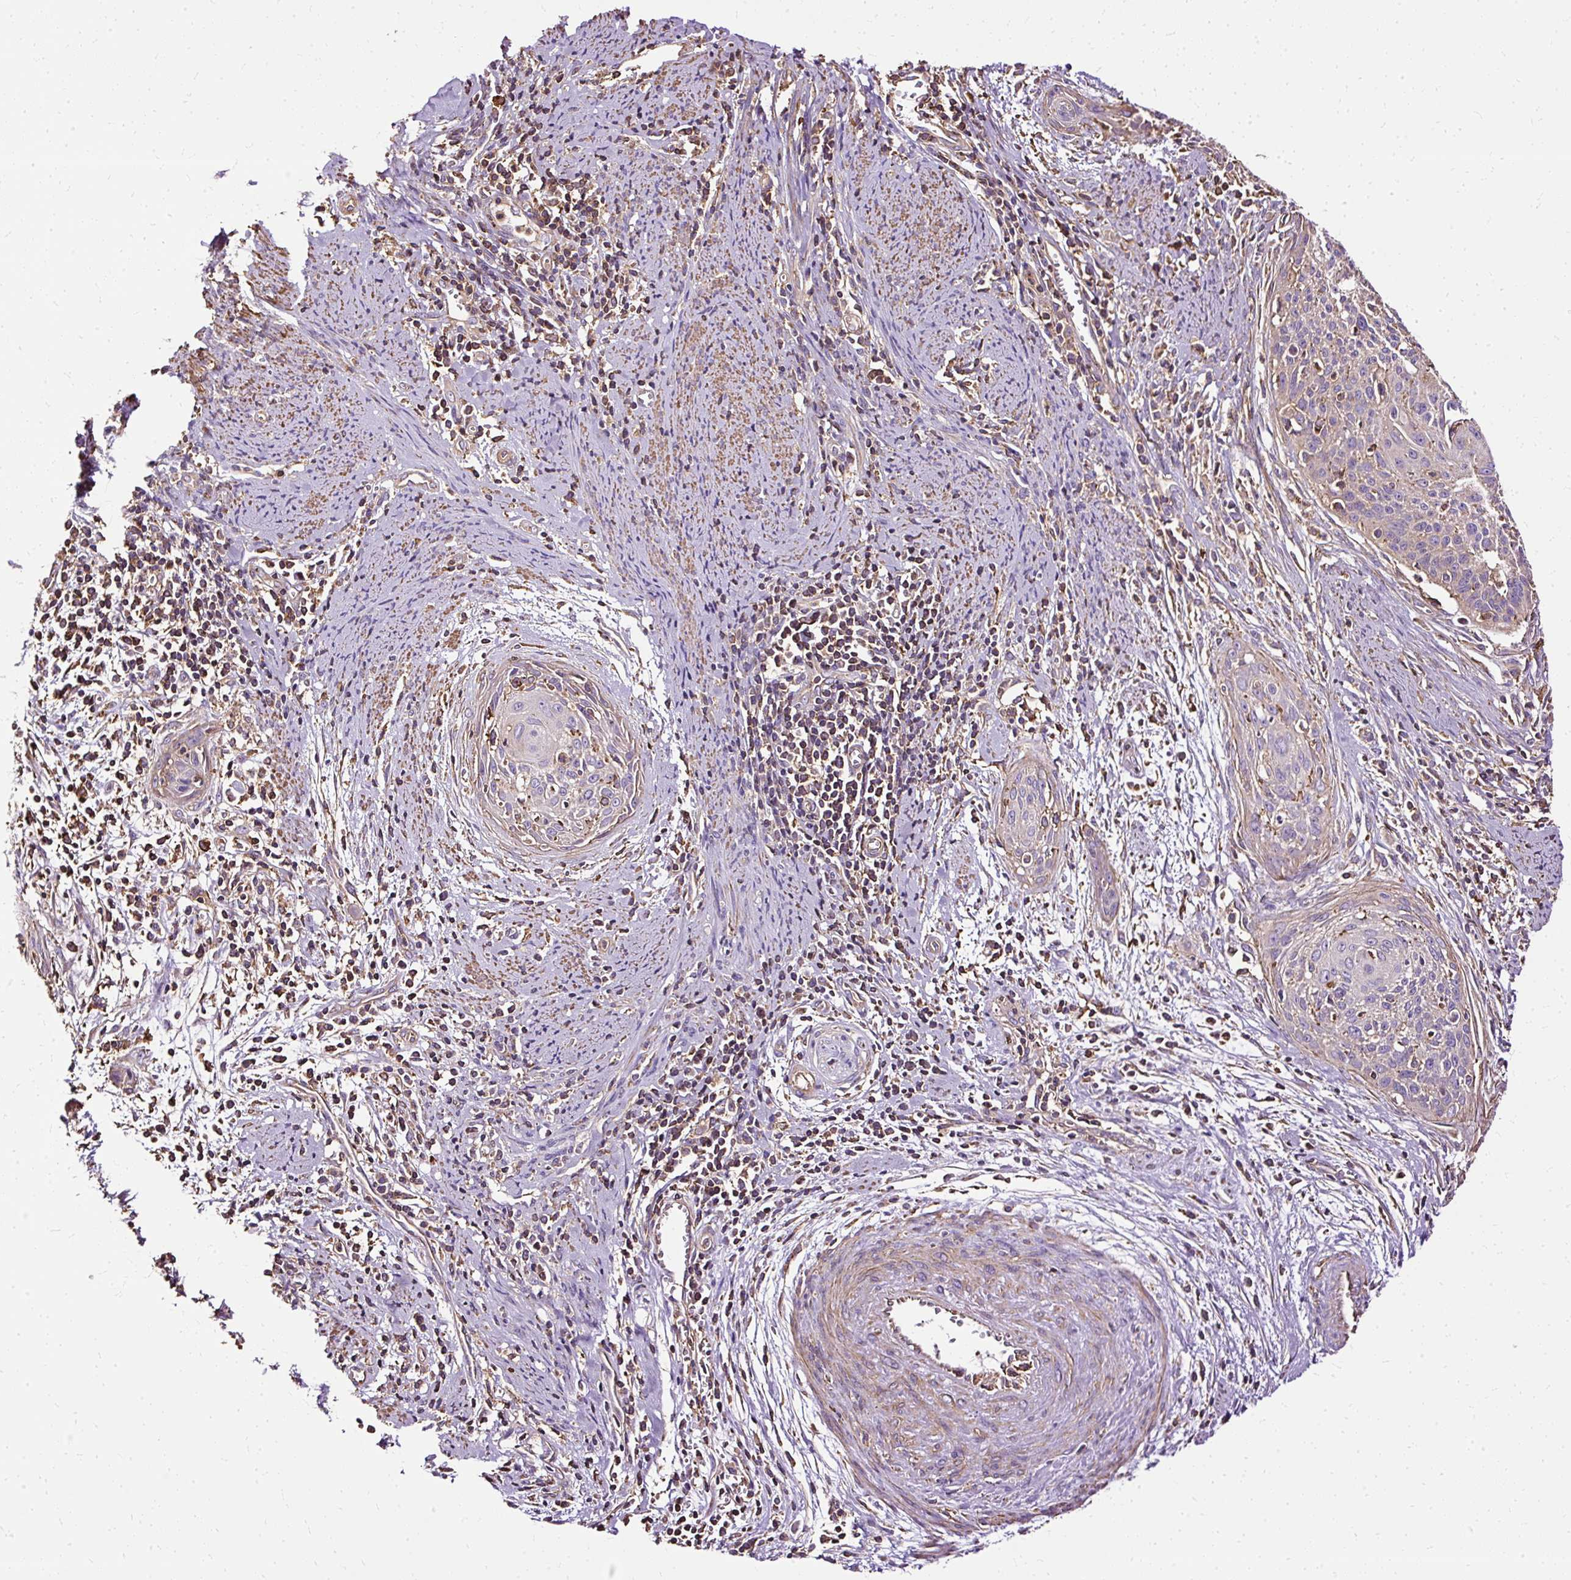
{"staining": {"intensity": "negative", "quantity": "none", "location": "none"}, "tissue": "cervical cancer", "cell_type": "Tumor cells", "image_type": "cancer", "snomed": [{"axis": "morphology", "description": "Squamous cell carcinoma, NOS"}, {"axis": "topography", "description": "Cervix"}], "caption": "IHC micrograph of neoplastic tissue: human squamous cell carcinoma (cervical) stained with DAB displays no significant protein expression in tumor cells.", "gene": "KLHL11", "patient": {"sex": "female", "age": 55}}